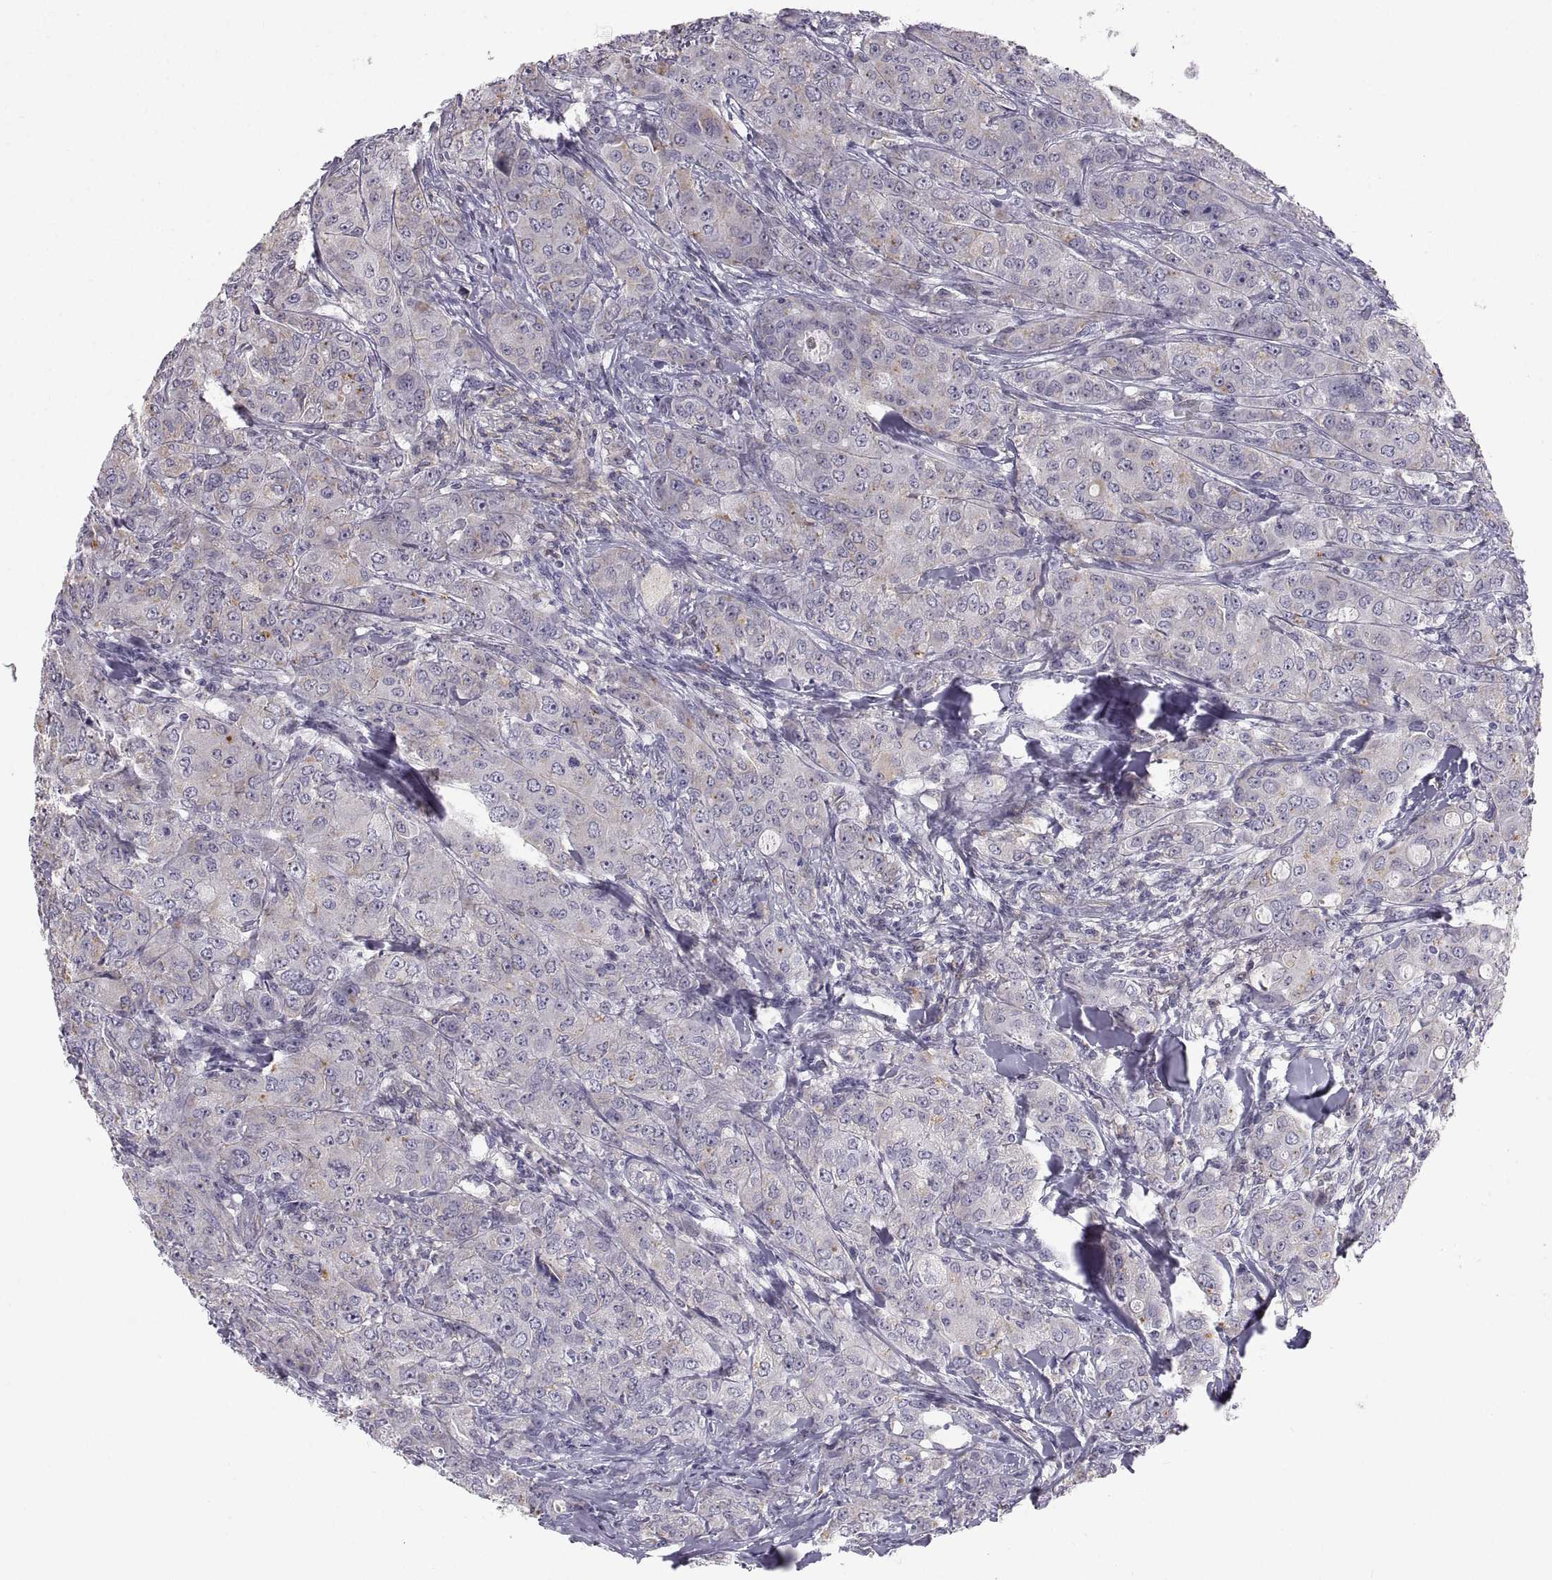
{"staining": {"intensity": "negative", "quantity": "none", "location": "none"}, "tissue": "breast cancer", "cell_type": "Tumor cells", "image_type": "cancer", "snomed": [{"axis": "morphology", "description": "Duct carcinoma"}, {"axis": "topography", "description": "Breast"}], "caption": "This is a photomicrograph of immunohistochemistry staining of breast invasive ductal carcinoma, which shows no expression in tumor cells. (DAB IHC with hematoxylin counter stain).", "gene": "PGM5", "patient": {"sex": "female", "age": 43}}